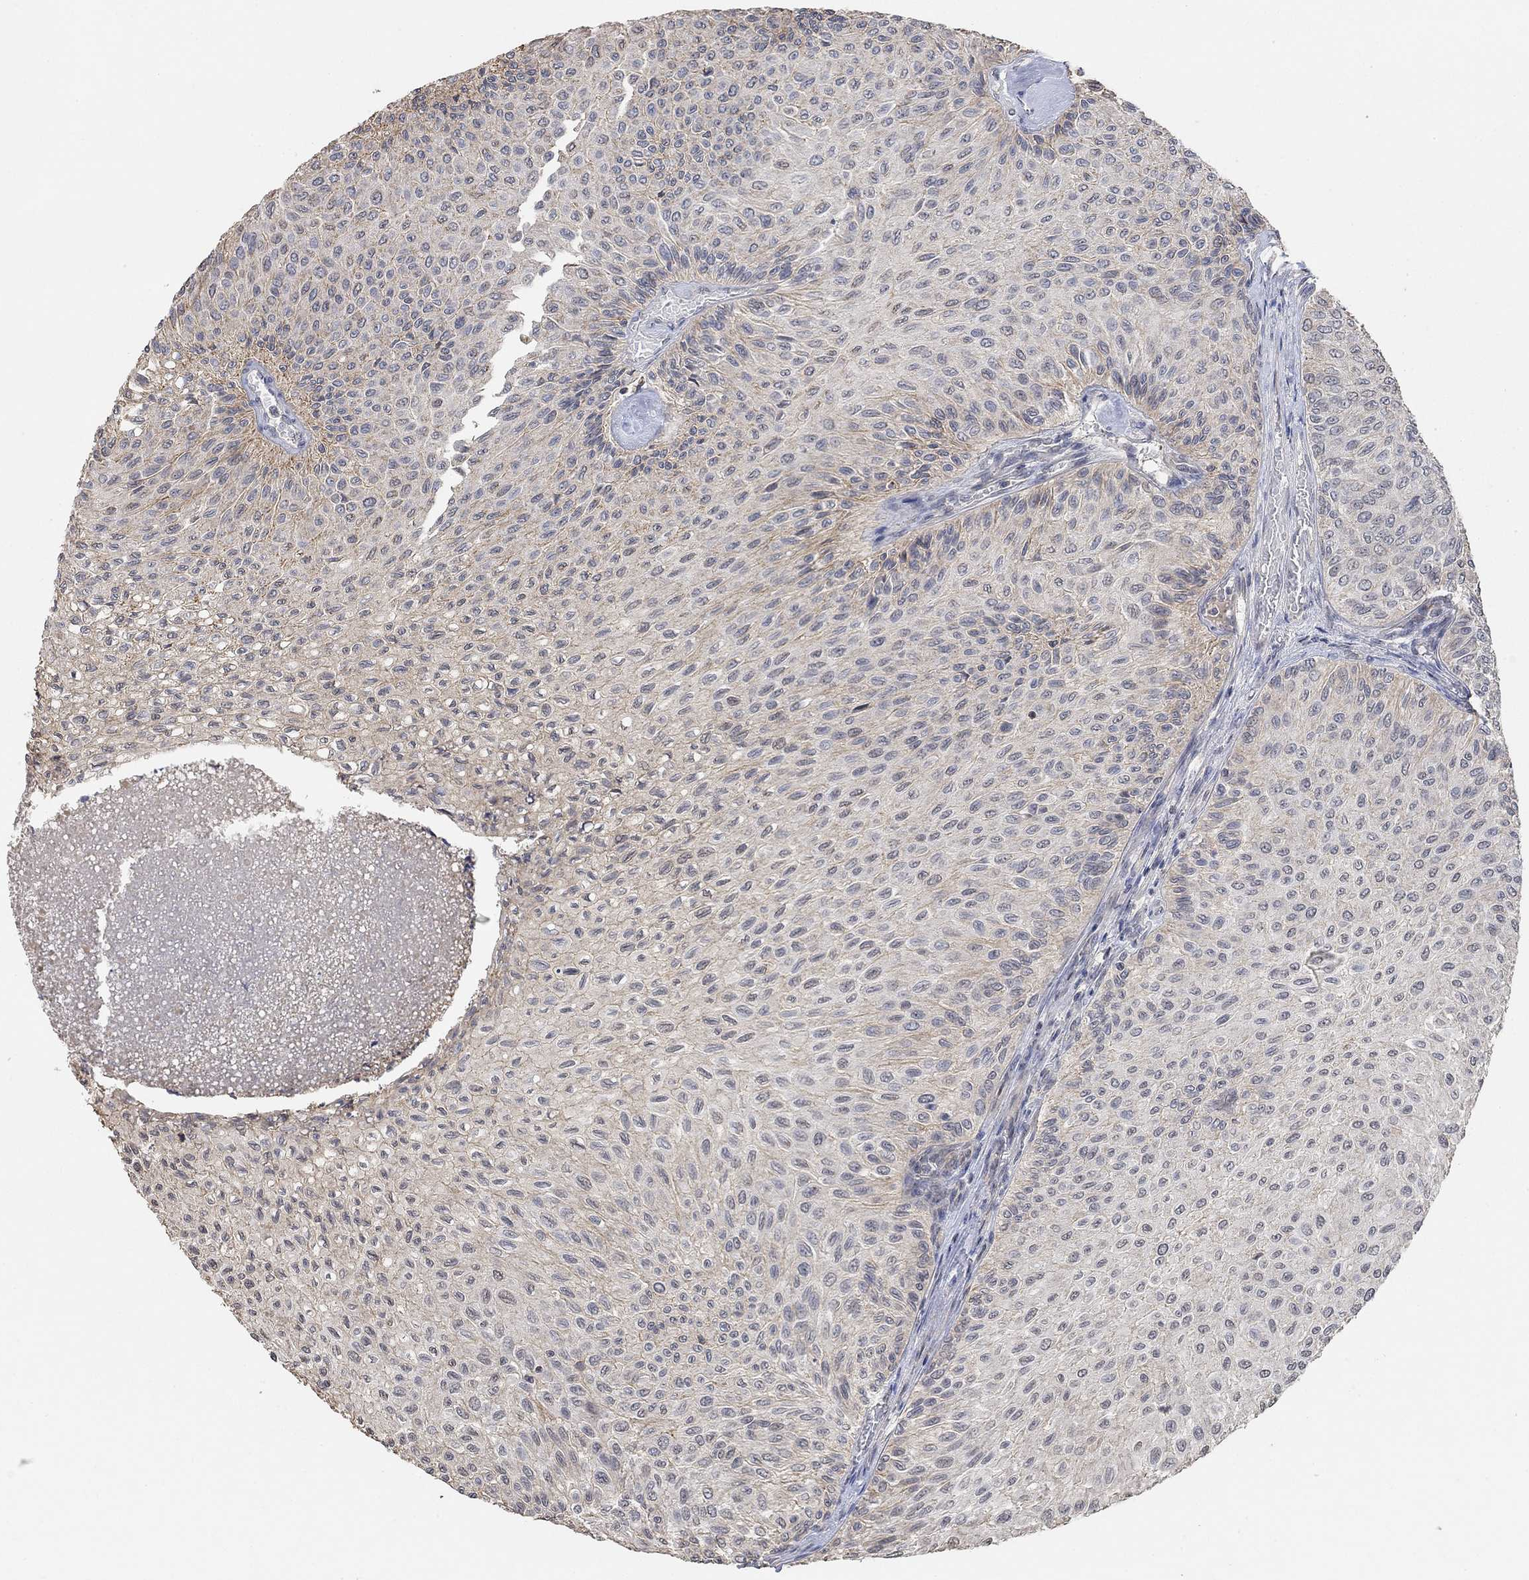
{"staining": {"intensity": "weak", "quantity": "<25%", "location": "cytoplasmic/membranous"}, "tissue": "urothelial cancer", "cell_type": "Tumor cells", "image_type": "cancer", "snomed": [{"axis": "morphology", "description": "Urothelial carcinoma, Low grade"}, {"axis": "topography", "description": "Urinary bladder"}], "caption": "Urothelial carcinoma (low-grade) stained for a protein using immunohistochemistry (IHC) exhibits no staining tumor cells.", "gene": "UNC5B", "patient": {"sex": "male", "age": 78}}